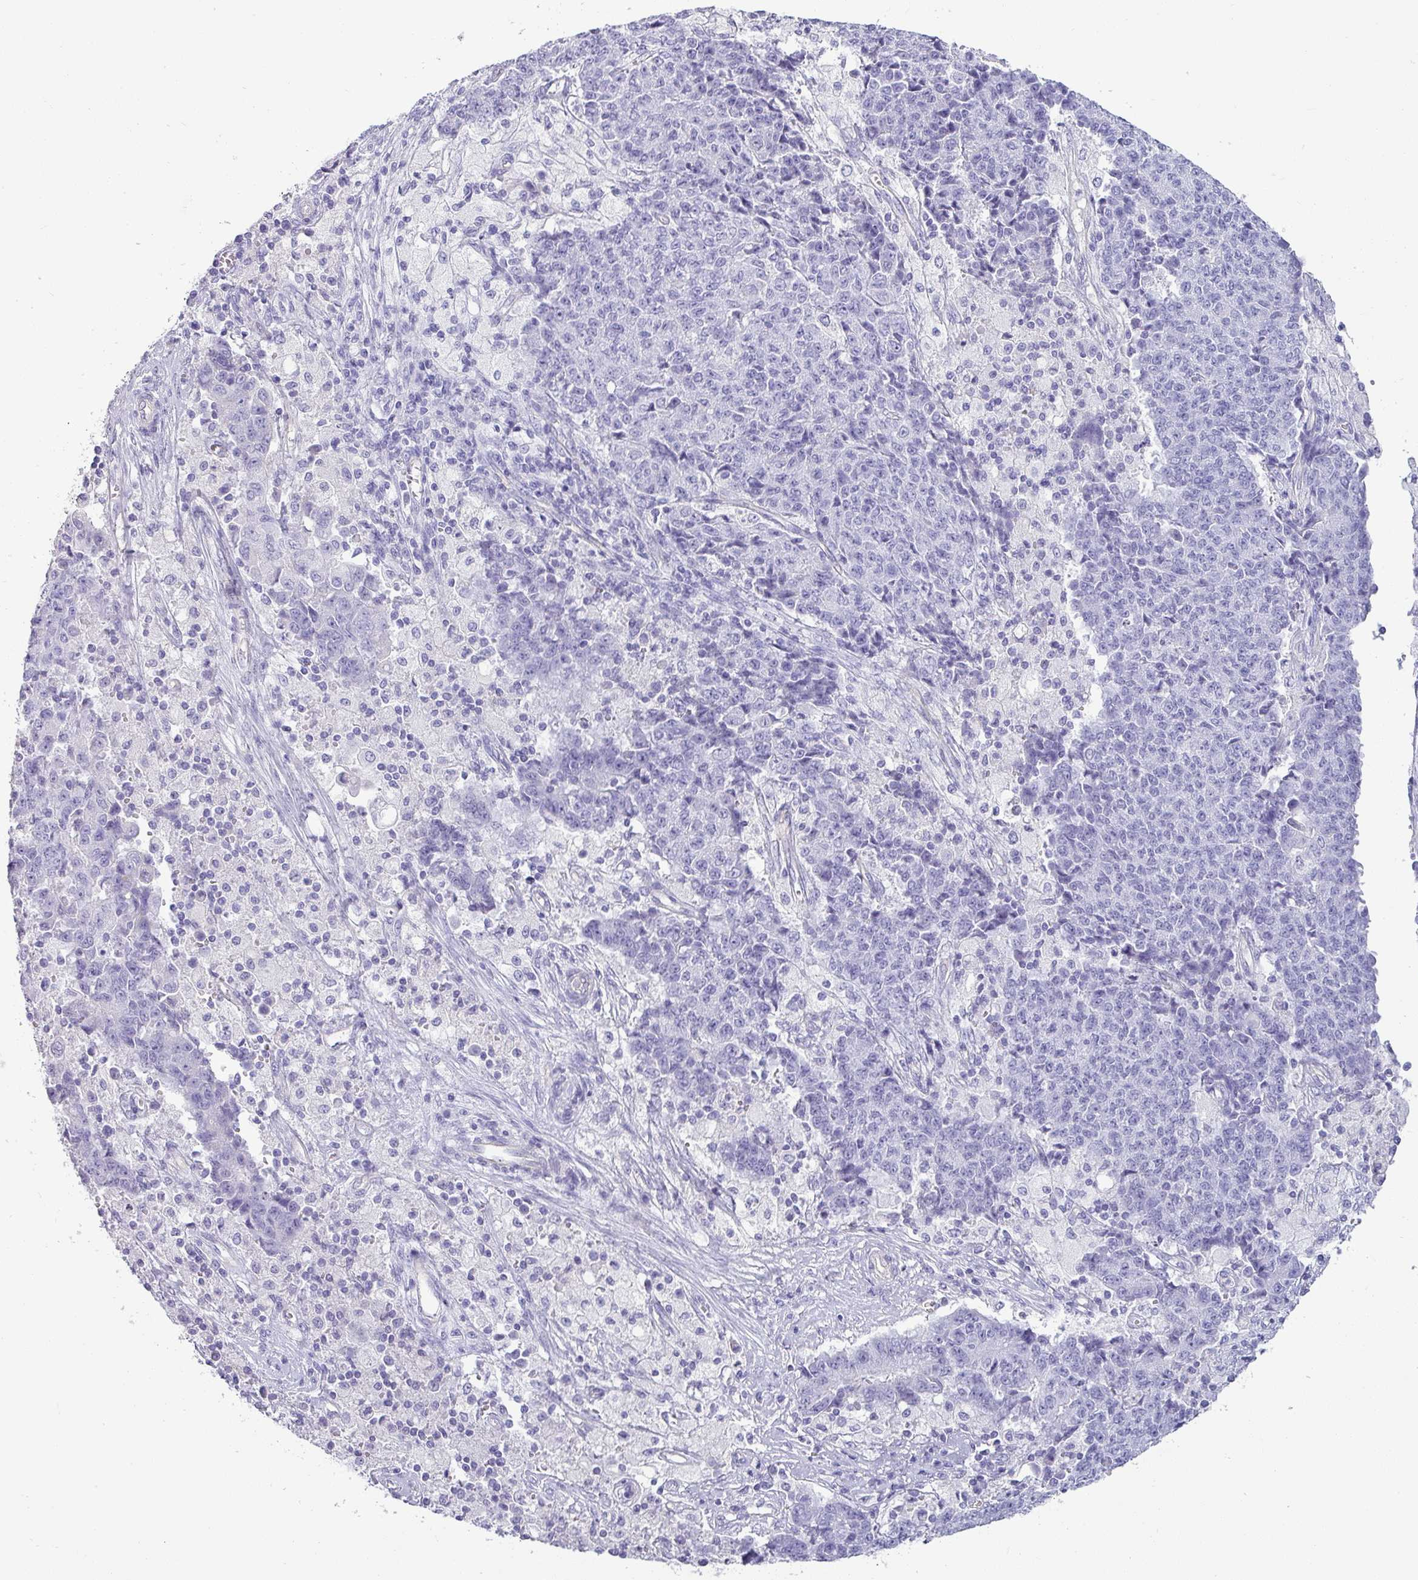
{"staining": {"intensity": "negative", "quantity": "none", "location": "none"}, "tissue": "ovarian cancer", "cell_type": "Tumor cells", "image_type": "cancer", "snomed": [{"axis": "morphology", "description": "Carcinoma, endometroid"}, {"axis": "topography", "description": "Ovary"}], "caption": "Tumor cells show no significant protein positivity in ovarian endometroid carcinoma.", "gene": "VCX2", "patient": {"sex": "female", "age": 42}}